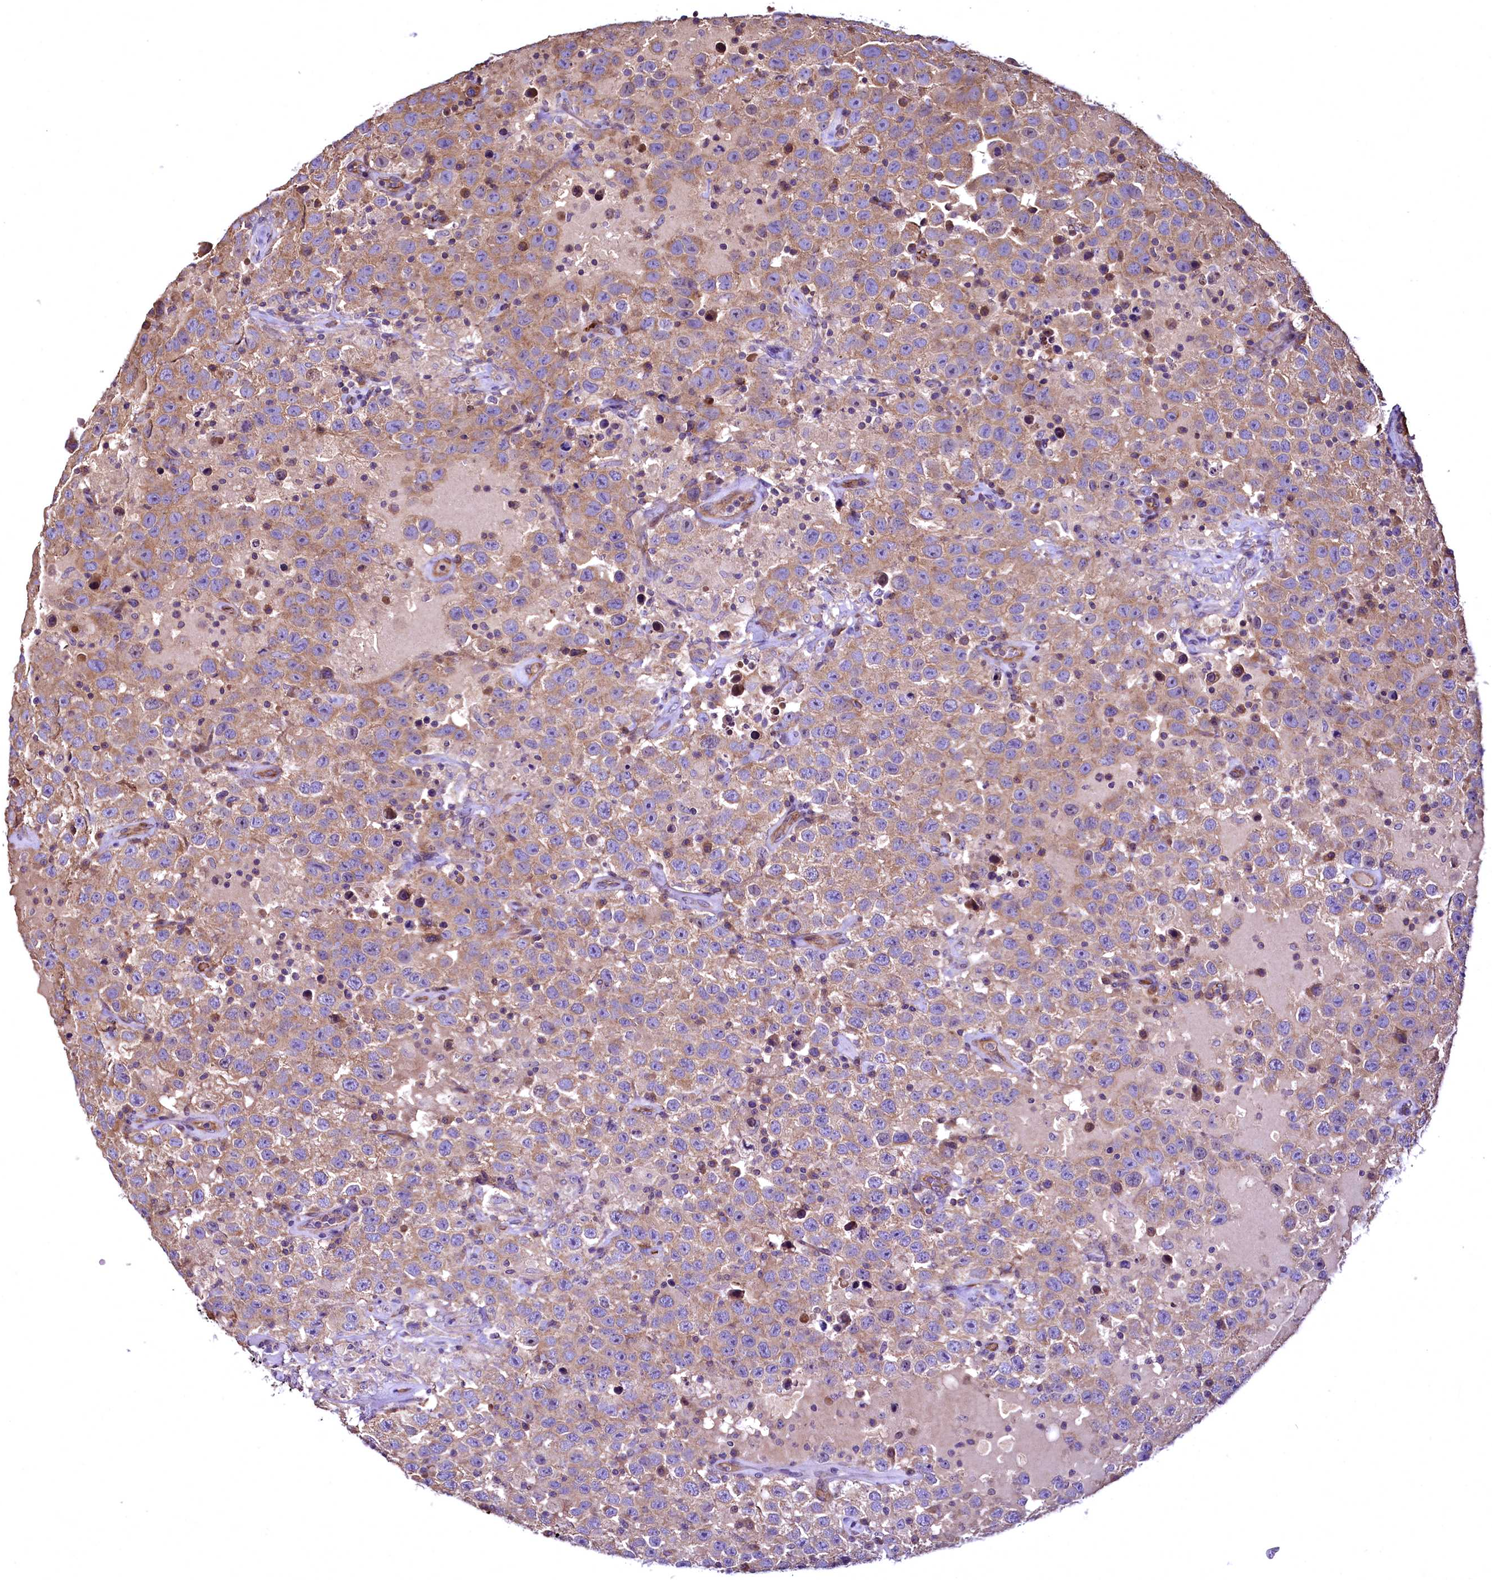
{"staining": {"intensity": "moderate", "quantity": ">75%", "location": "cytoplasmic/membranous"}, "tissue": "testis cancer", "cell_type": "Tumor cells", "image_type": "cancer", "snomed": [{"axis": "morphology", "description": "Seminoma, NOS"}, {"axis": "topography", "description": "Testis"}], "caption": "About >75% of tumor cells in human seminoma (testis) exhibit moderate cytoplasmic/membranous protein positivity as visualized by brown immunohistochemical staining.", "gene": "TBCEL", "patient": {"sex": "male", "age": 41}}